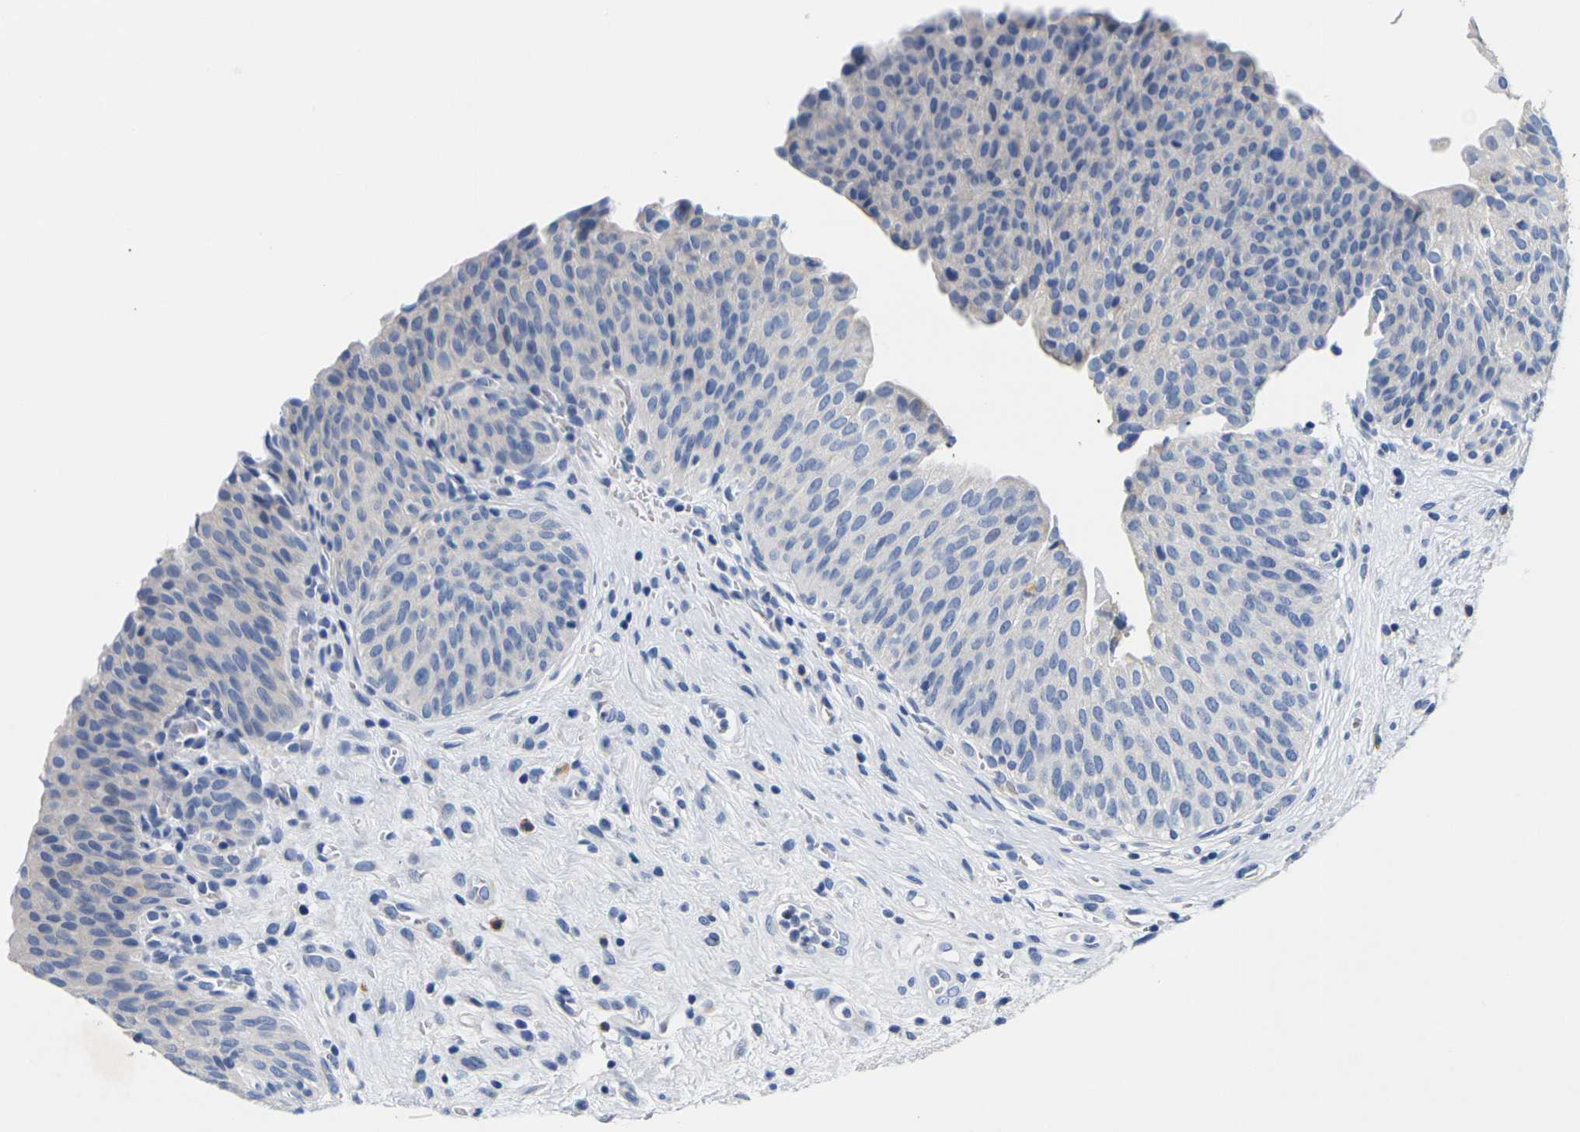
{"staining": {"intensity": "negative", "quantity": "none", "location": "none"}, "tissue": "urinary bladder", "cell_type": "Urothelial cells", "image_type": "normal", "snomed": [{"axis": "morphology", "description": "Normal tissue, NOS"}, {"axis": "morphology", "description": "Dysplasia, NOS"}, {"axis": "topography", "description": "Urinary bladder"}], "caption": "Image shows no protein staining in urothelial cells of benign urinary bladder.", "gene": "NOCT", "patient": {"sex": "male", "age": 35}}